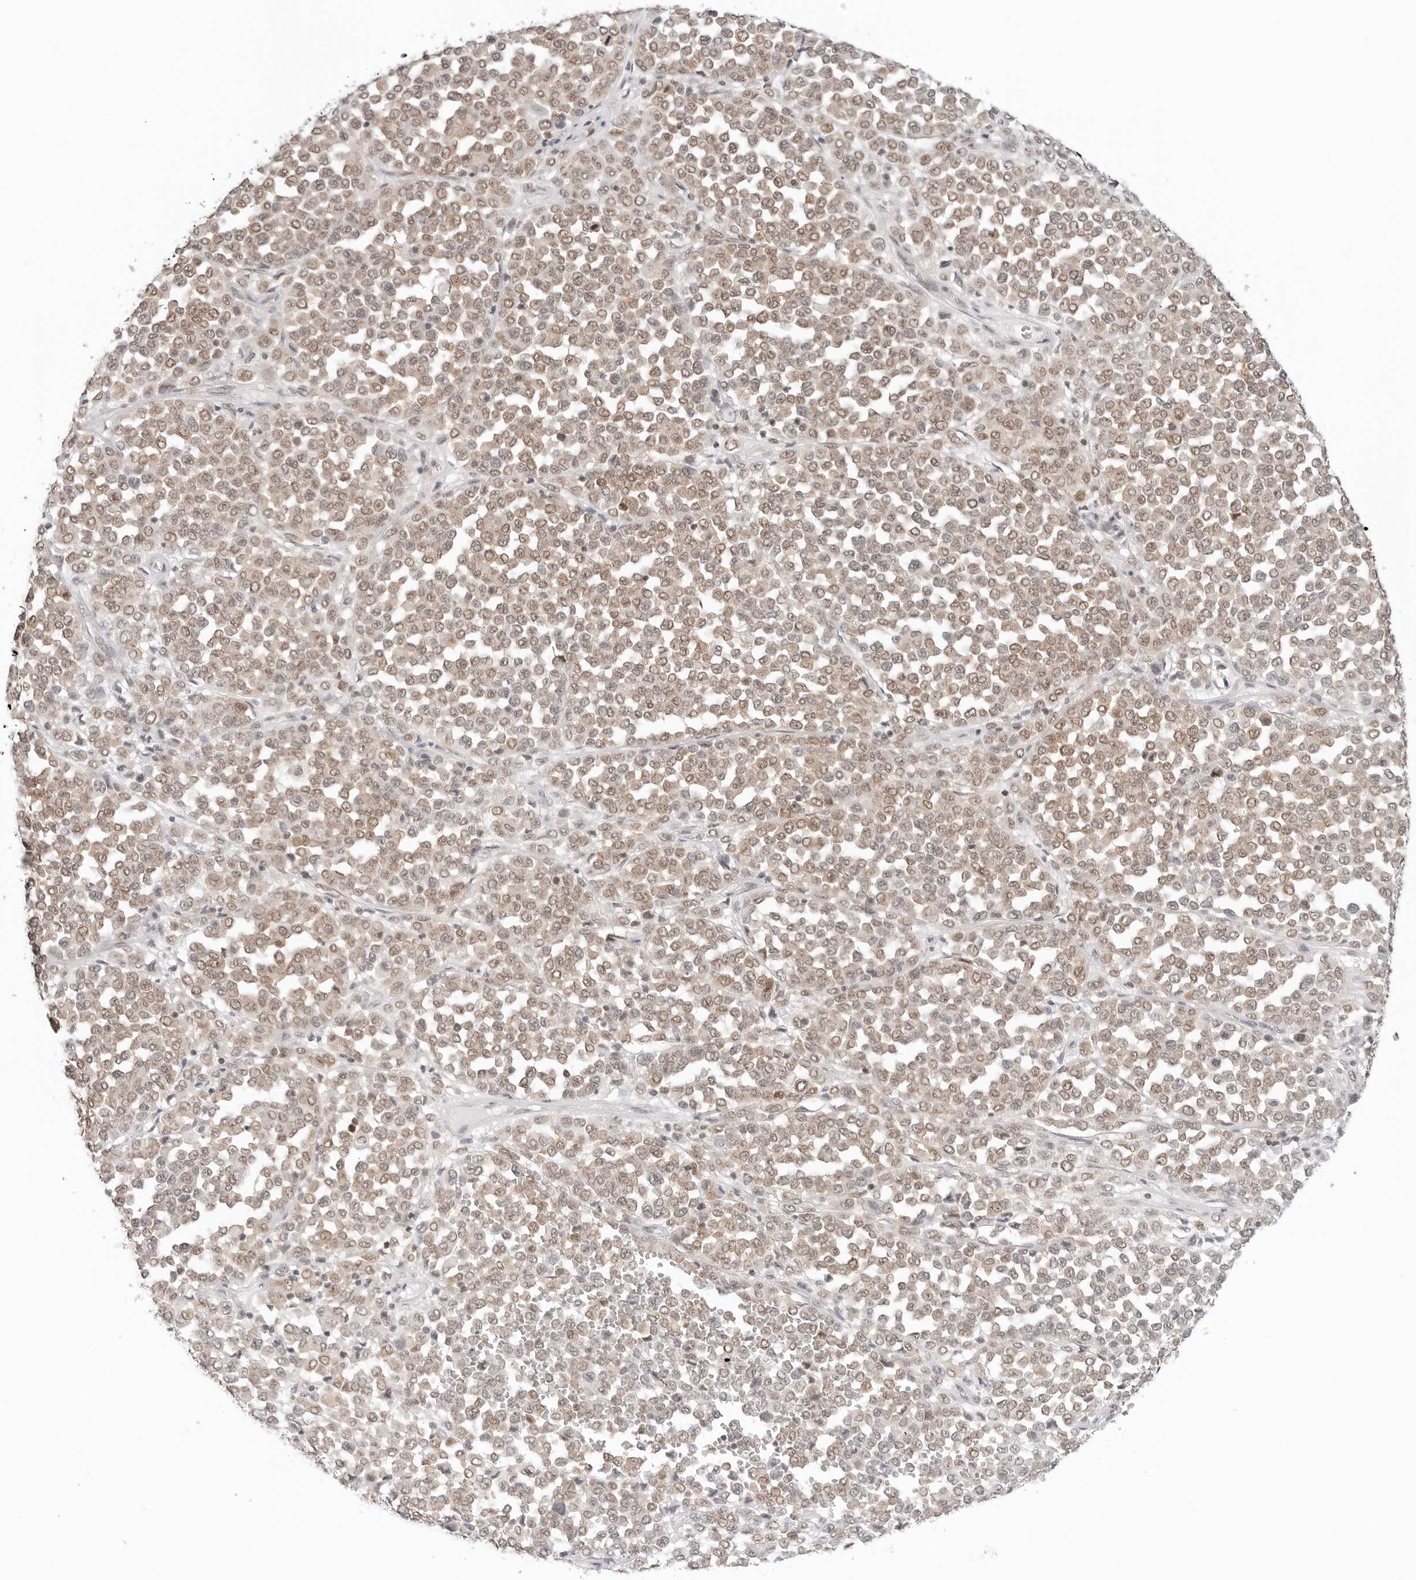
{"staining": {"intensity": "moderate", "quantity": ">75%", "location": "nuclear"}, "tissue": "melanoma", "cell_type": "Tumor cells", "image_type": "cancer", "snomed": [{"axis": "morphology", "description": "Malignant melanoma, Metastatic site"}, {"axis": "topography", "description": "Pancreas"}], "caption": "Melanoma stained for a protein (brown) displays moderate nuclear positive positivity in approximately >75% of tumor cells.", "gene": "METAP1", "patient": {"sex": "female", "age": 30}}